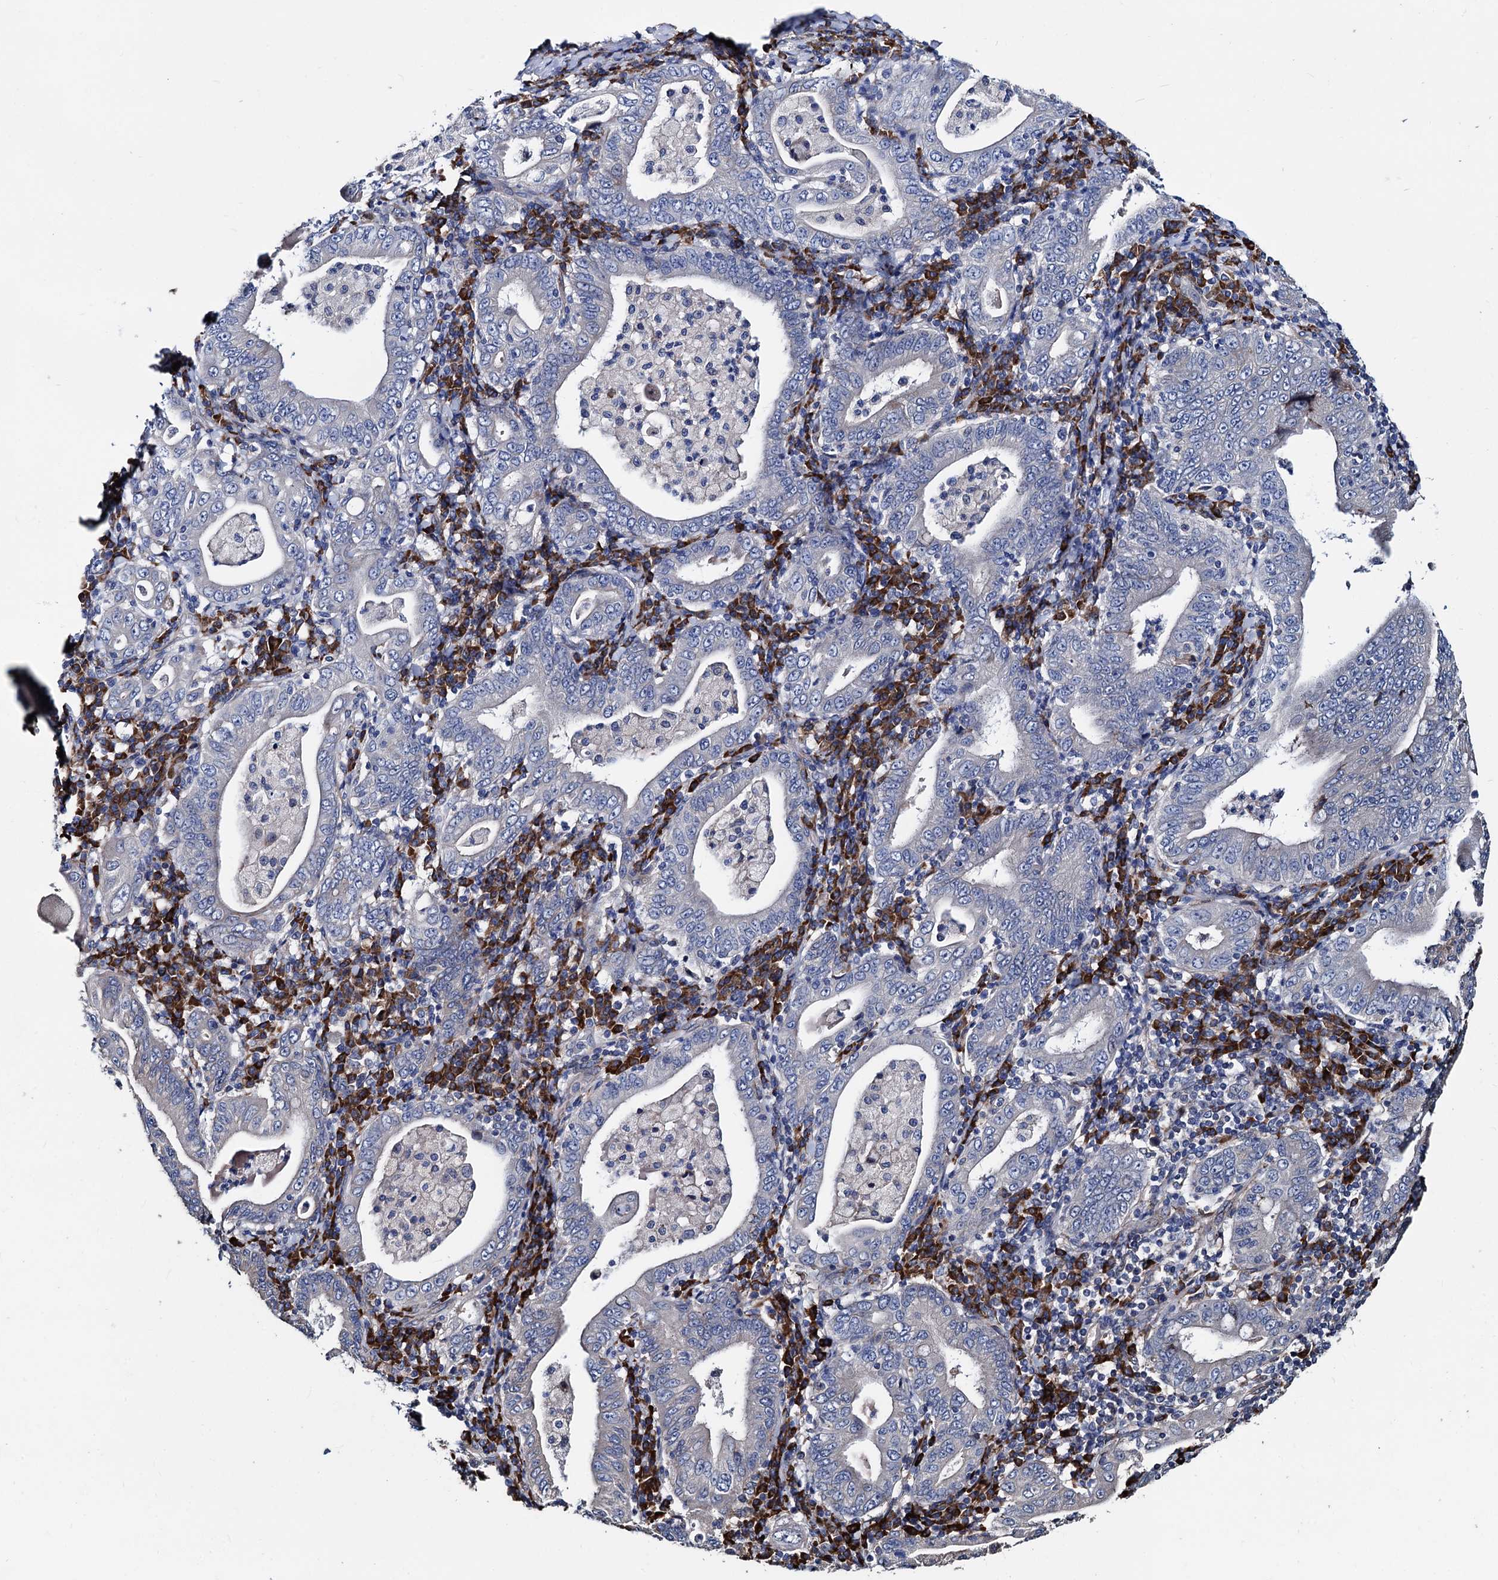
{"staining": {"intensity": "moderate", "quantity": "<25%", "location": "cytoplasmic/membranous"}, "tissue": "stomach cancer", "cell_type": "Tumor cells", "image_type": "cancer", "snomed": [{"axis": "morphology", "description": "Normal tissue, NOS"}, {"axis": "morphology", "description": "Adenocarcinoma, NOS"}, {"axis": "topography", "description": "Esophagus"}, {"axis": "topography", "description": "Stomach, upper"}, {"axis": "topography", "description": "Peripheral nerve tissue"}], "caption": "Tumor cells show moderate cytoplasmic/membranous positivity in about <25% of cells in stomach adenocarcinoma.", "gene": "AKAP11", "patient": {"sex": "male", "age": 62}}